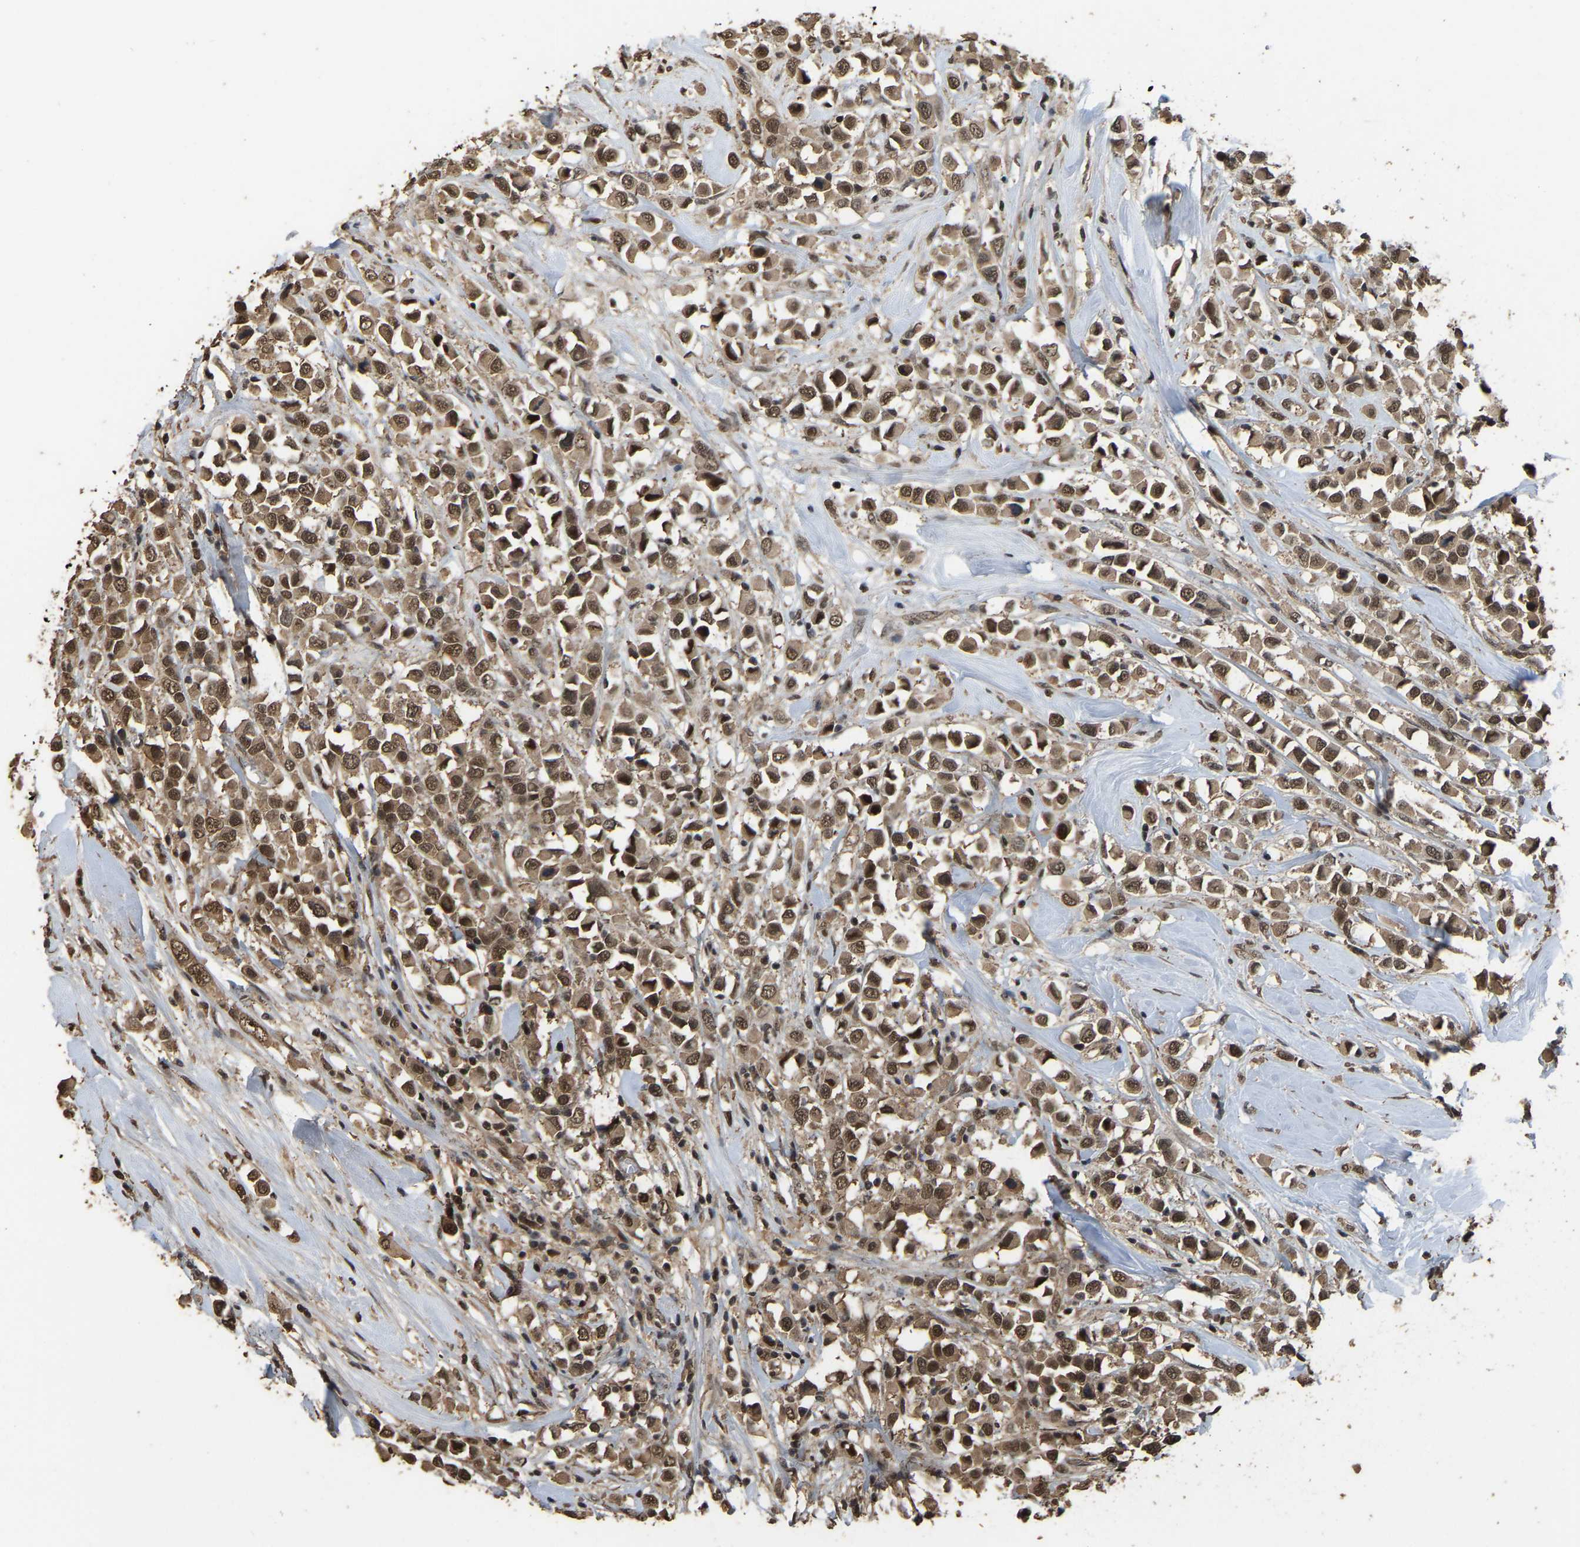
{"staining": {"intensity": "moderate", "quantity": ">75%", "location": "cytoplasmic/membranous,nuclear"}, "tissue": "breast cancer", "cell_type": "Tumor cells", "image_type": "cancer", "snomed": [{"axis": "morphology", "description": "Duct carcinoma"}, {"axis": "topography", "description": "Breast"}], "caption": "Immunohistochemistry histopathology image of breast infiltrating ductal carcinoma stained for a protein (brown), which demonstrates medium levels of moderate cytoplasmic/membranous and nuclear expression in about >75% of tumor cells.", "gene": "ARHGAP23", "patient": {"sex": "female", "age": 61}}